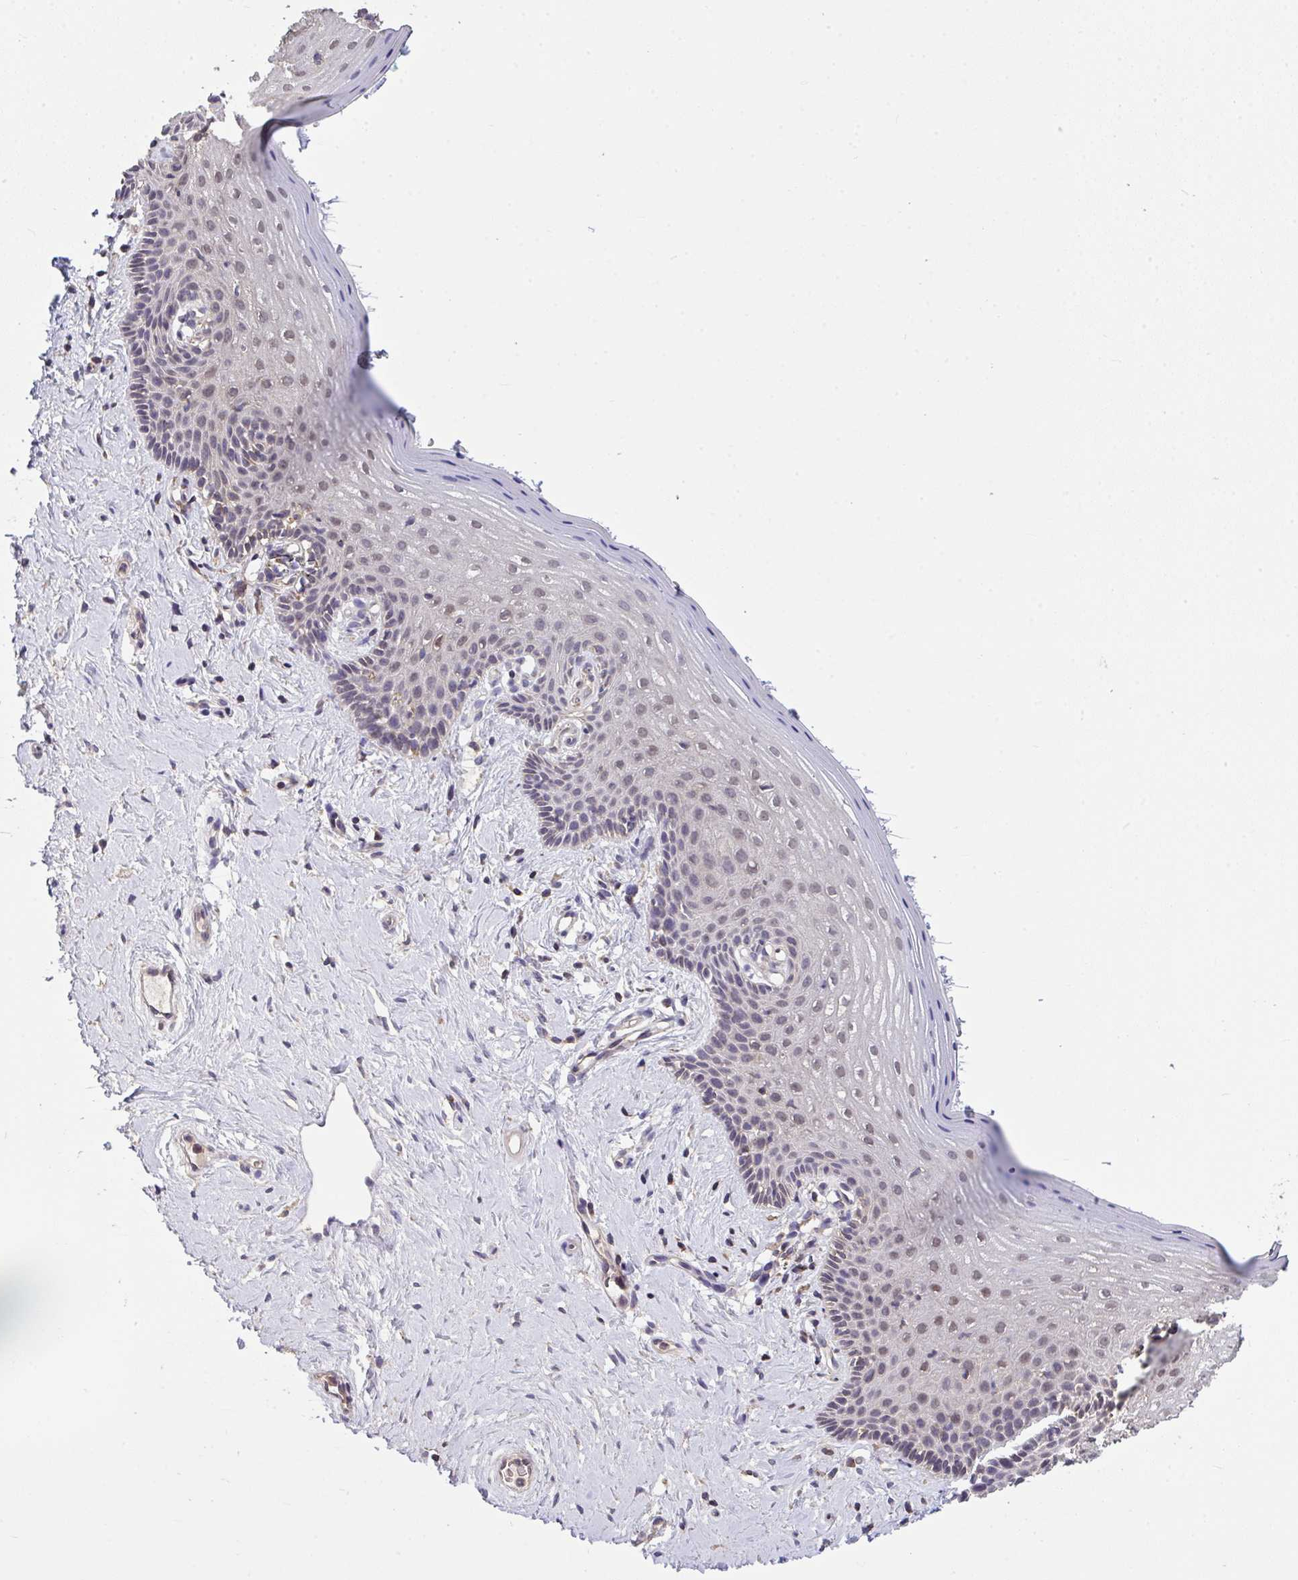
{"staining": {"intensity": "weak", "quantity": "<25%", "location": "cytoplasmic/membranous"}, "tissue": "vagina", "cell_type": "Squamous epithelial cells", "image_type": "normal", "snomed": [{"axis": "morphology", "description": "Normal tissue, NOS"}, {"axis": "topography", "description": "Vagina"}], "caption": "The immunohistochemistry (IHC) histopathology image has no significant staining in squamous epithelial cells of vagina.", "gene": "PPM1H", "patient": {"sex": "female", "age": 42}}